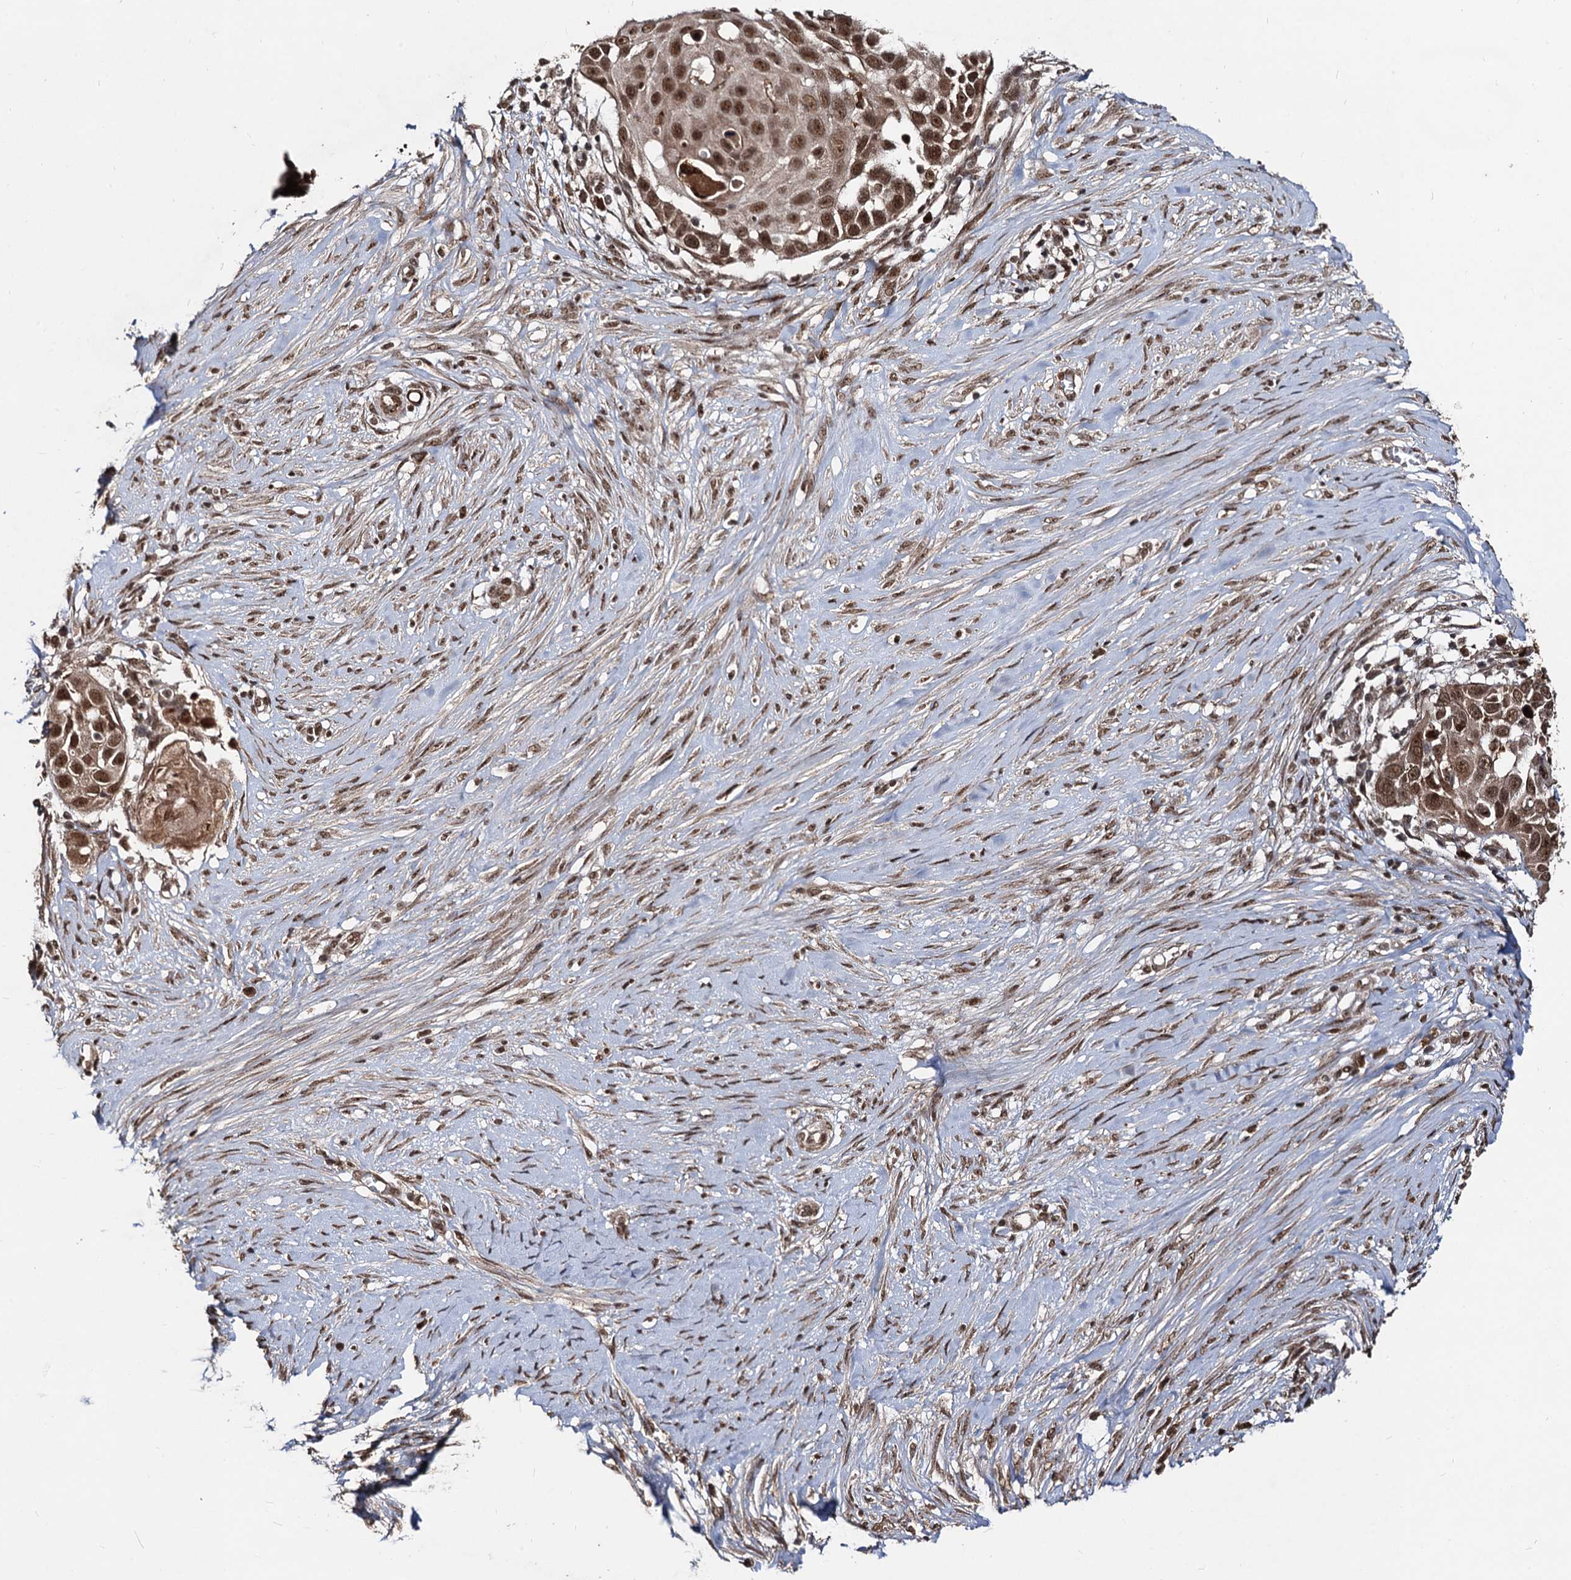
{"staining": {"intensity": "moderate", "quantity": ">75%", "location": "cytoplasmic/membranous,nuclear"}, "tissue": "skin cancer", "cell_type": "Tumor cells", "image_type": "cancer", "snomed": [{"axis": "morphology", "description": "Squamous cell carcinoma, NOS"}, {"axis": "topography", "description": "Skin"}], "caption": "Squamous cell carcinoma (skin) stained with immunohistochemistry shows moderate cytoplasmic/membranous and nuclear expression in about >75% of tumor cells.", "gene": "SFSWAP", "patient": {"sex": "female", "age": 44}}